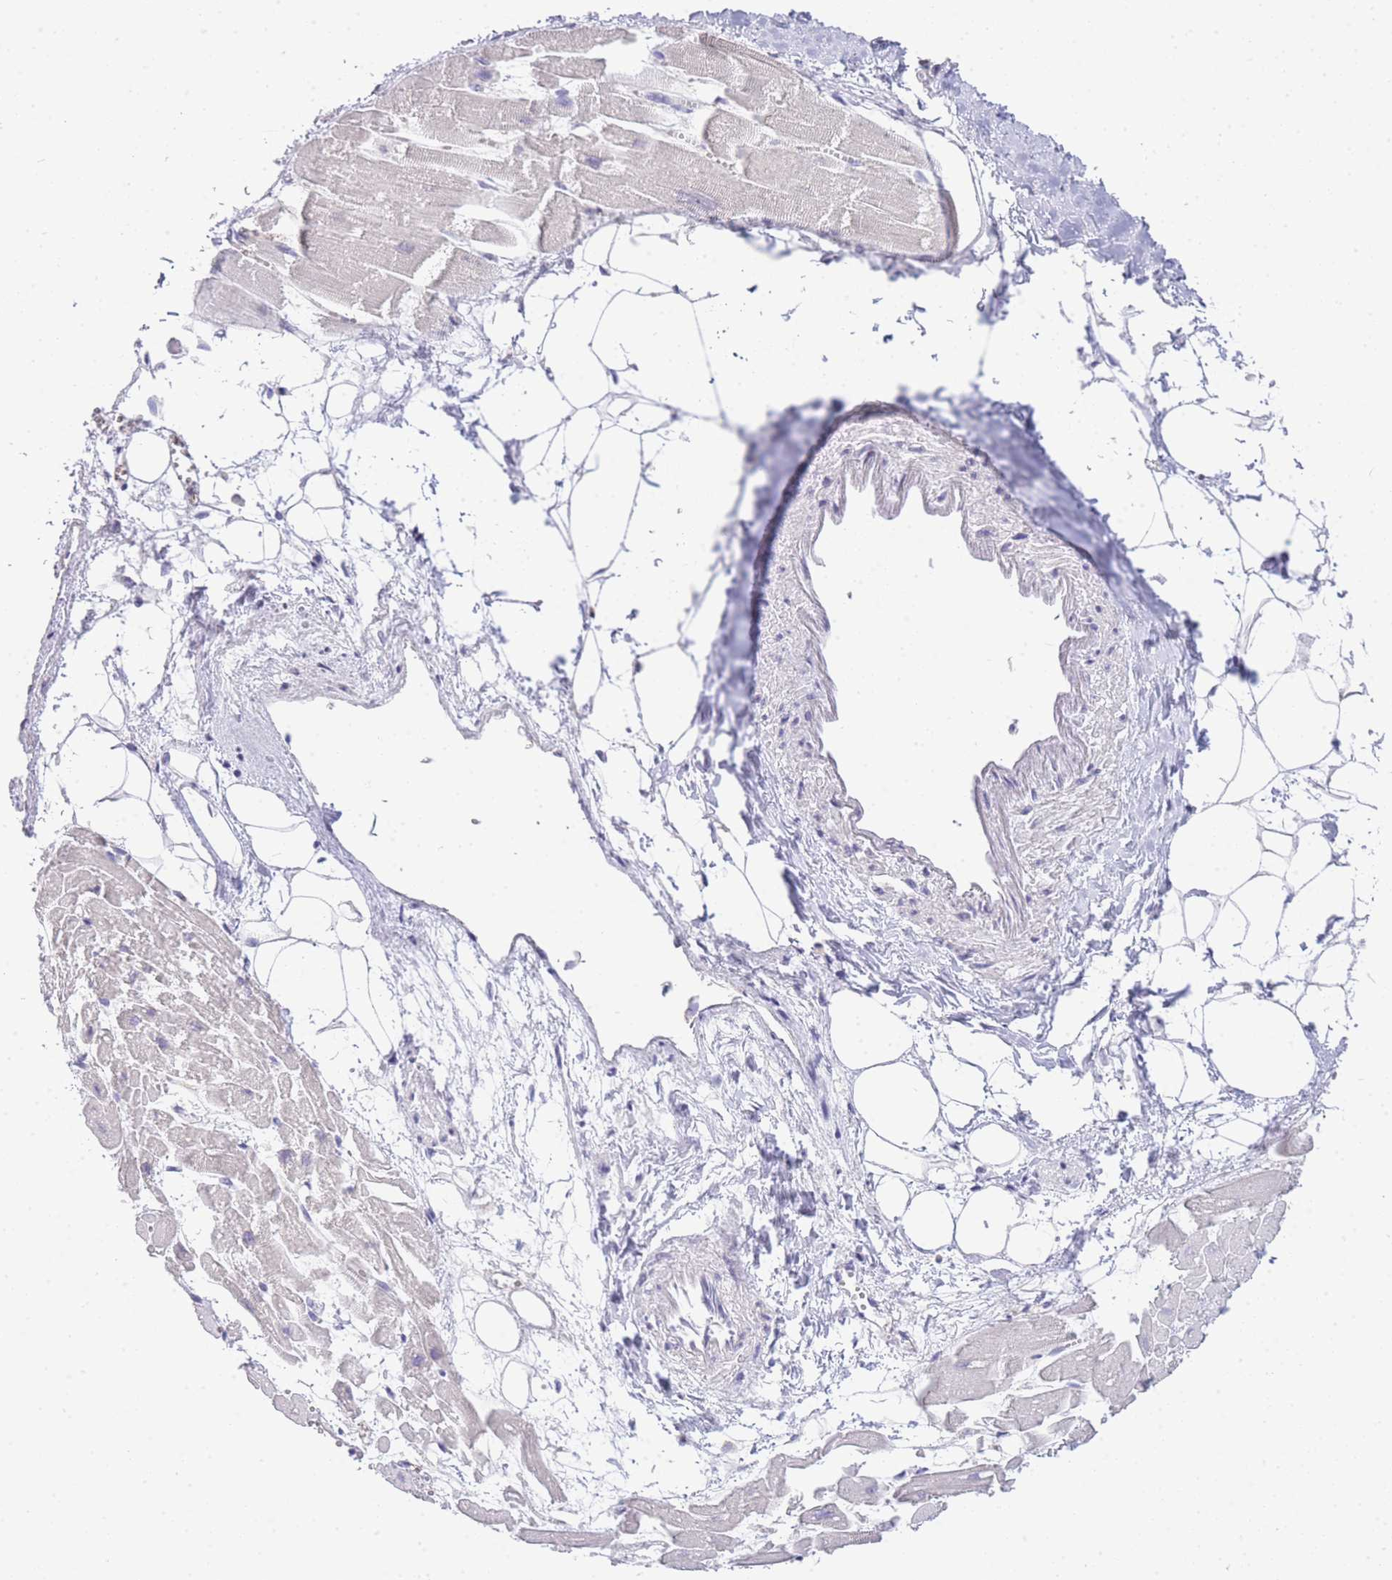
{"staining": {"intensity": "negative", "quantity": "none", "location": "none"}, "tissue": "heart muscle", "cell_type": "Cardiomyocytes", "image_type": "normal", "snomed": [{"axis": "morphology", "description": "Normal tissue, NOS"}, {"axis": "topography", "description": "Heart"}], "caption": "Immunohistochemistry (IHC) micrograph of benign heart muscle: heart muscle stained with DAB (3,3'-diaminobenzidine) exhibits no significant protein expression in cardiomyocytes. The staining was performed using DAB to visualize the protein expression in brown, while the nuclei were stained in blue with hematoxylin (Magnification: 20x).", "gene": "RHO", "patient": {"sex": "female", "age": 64}}